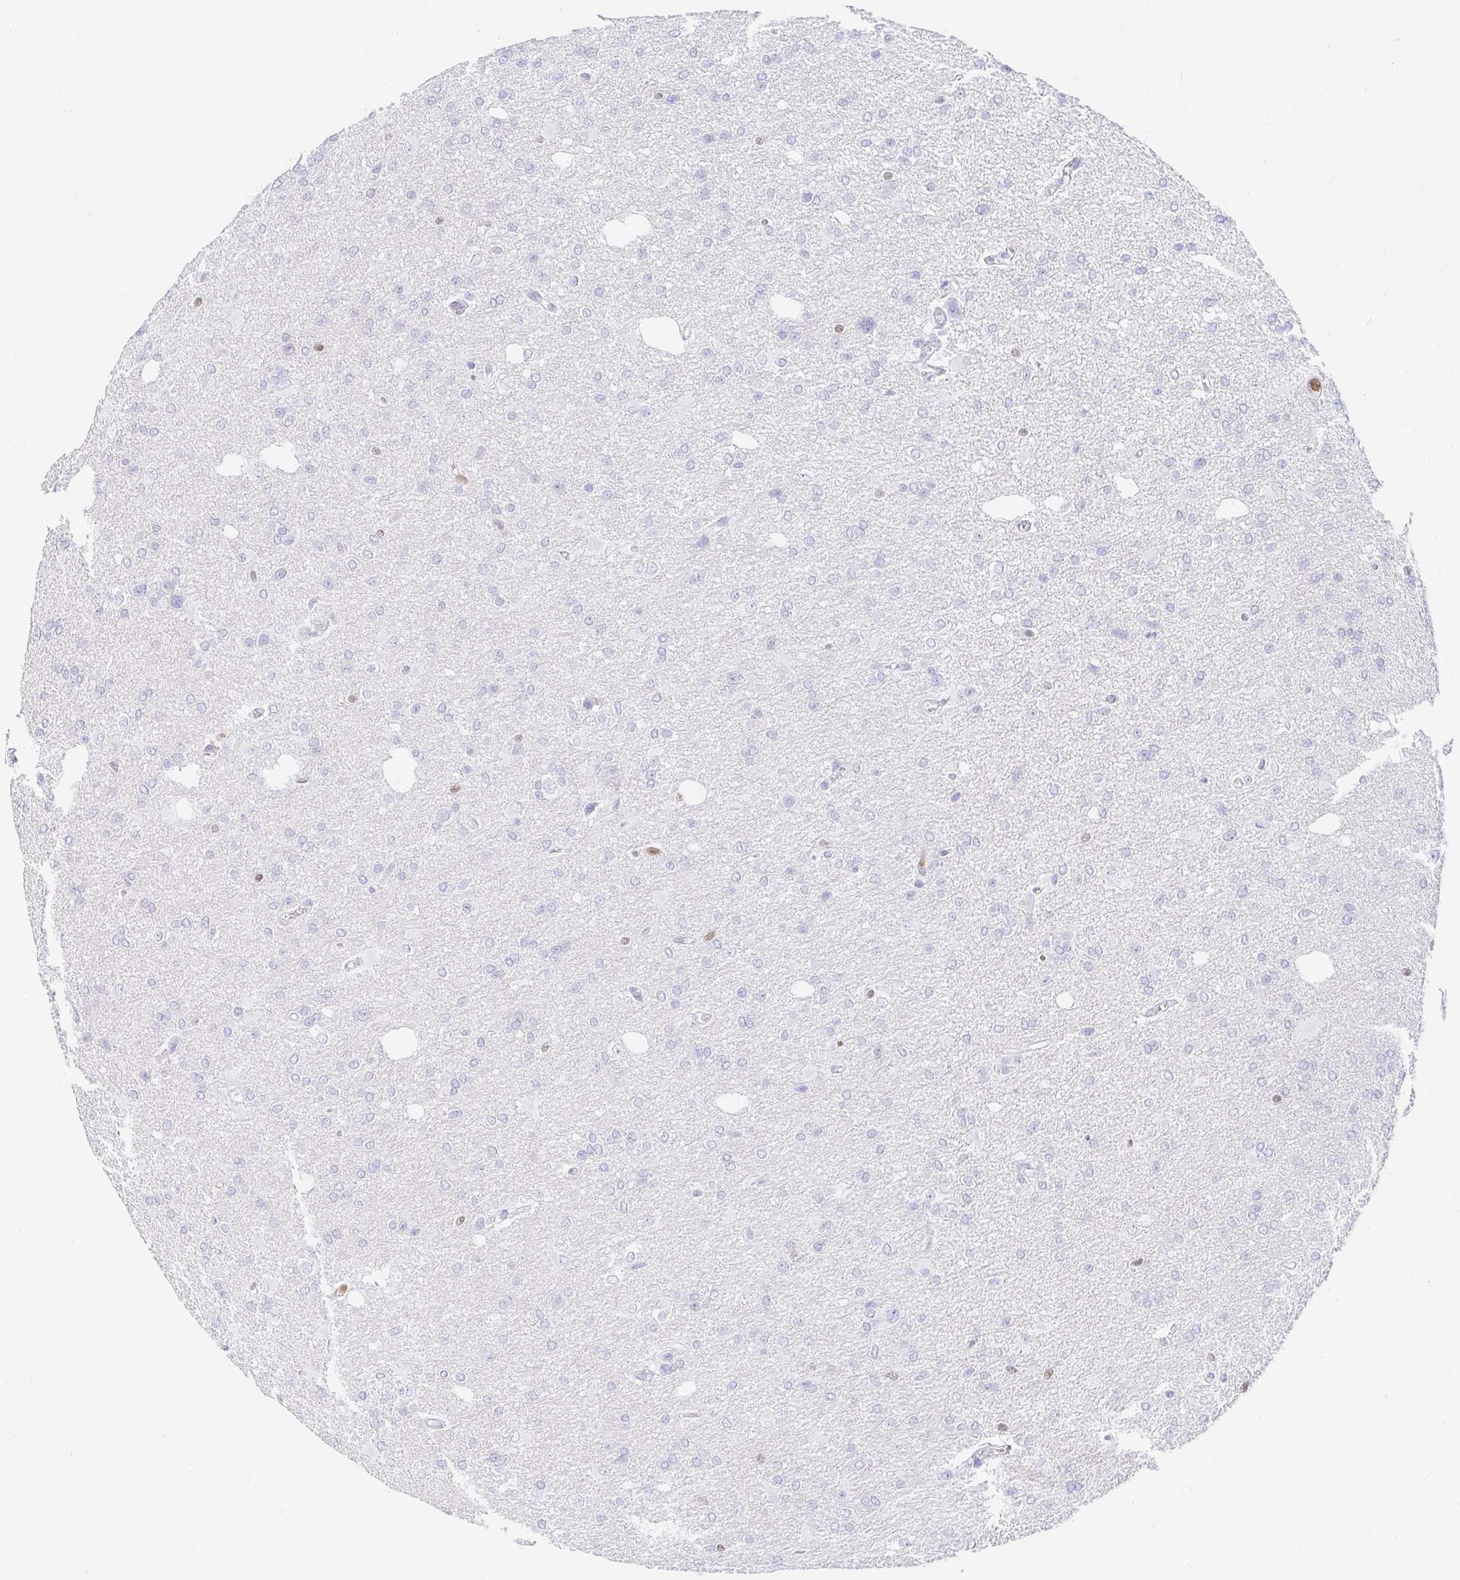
{"staining": {"intensity": "negative", "quantity": "none", "location": "none"}, "tissue": "glioma", "cell_type": "Tumor cells", "image_type": "cancer", "snomed": [{"axis": "morphology", "description": "Glioma, malignant, Low grade"}, {"axis": "topography", "description": "Brain"}], "caption": "Immunohistochemical staining of glioma displays no significant staining in tumor cells.", "gene": "HINFP", "patient": {"sex": "male", "age": 26}}